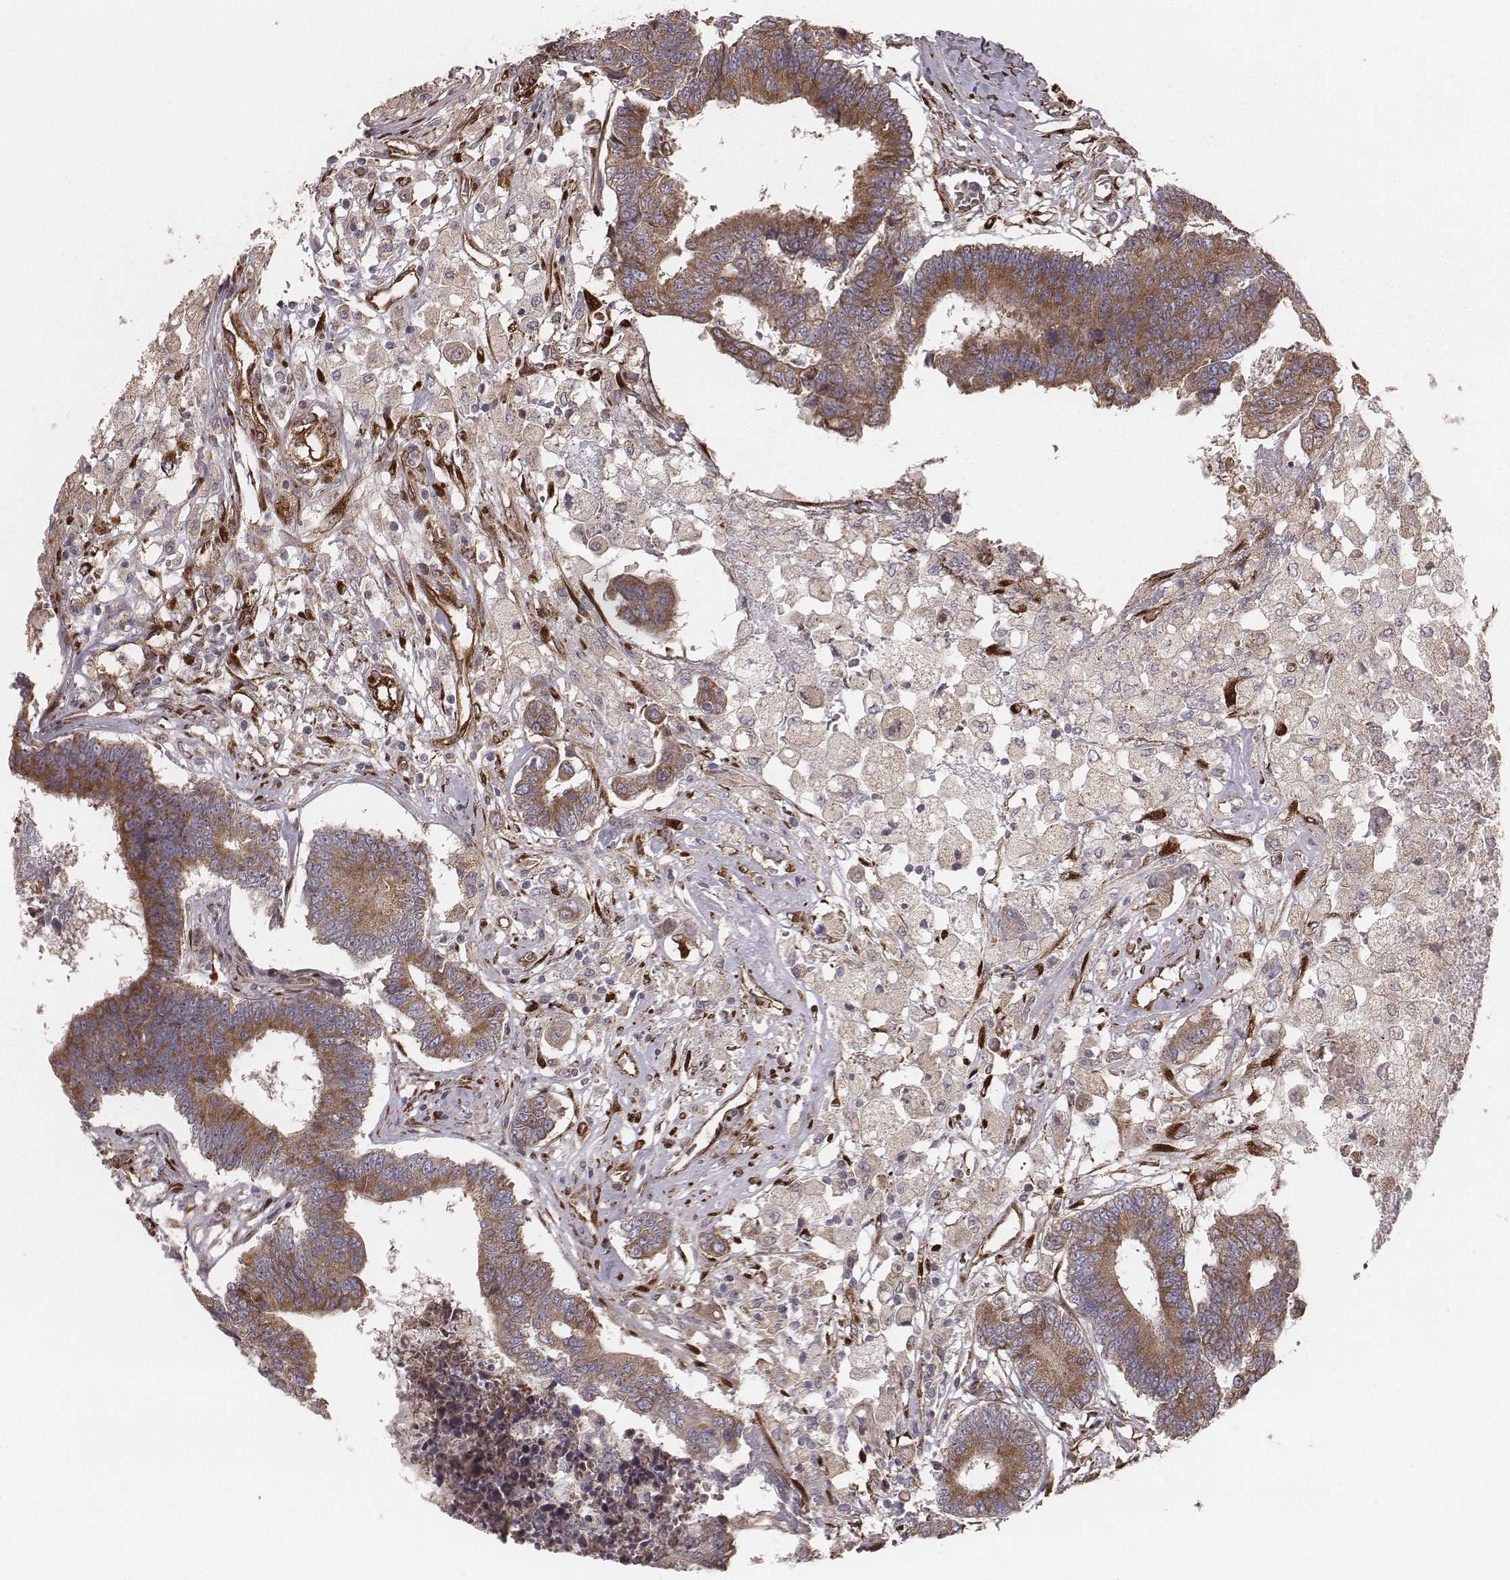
{"staining": {"intensity": "moderate", "quantity": ">75%", "location": "cytoplasmic/membranous"}, "tissue": "colorectal cancer", "cell_type": "Tumor cells", "image_type": "cancer", "snomed": [{"axis": "morphology", "description": "Adenocarcinoma, NOS"}, {"axis": "topography", "description": "Colon"}], "caption": "Moderate cytoplasmic/membranous expression for a protein is seen in about >75% of tumor cells of colorectal cancer using immunohistochemistry (IHC).", "gene": "PALMD", "patient": {"sex": "female", "age": 48}}